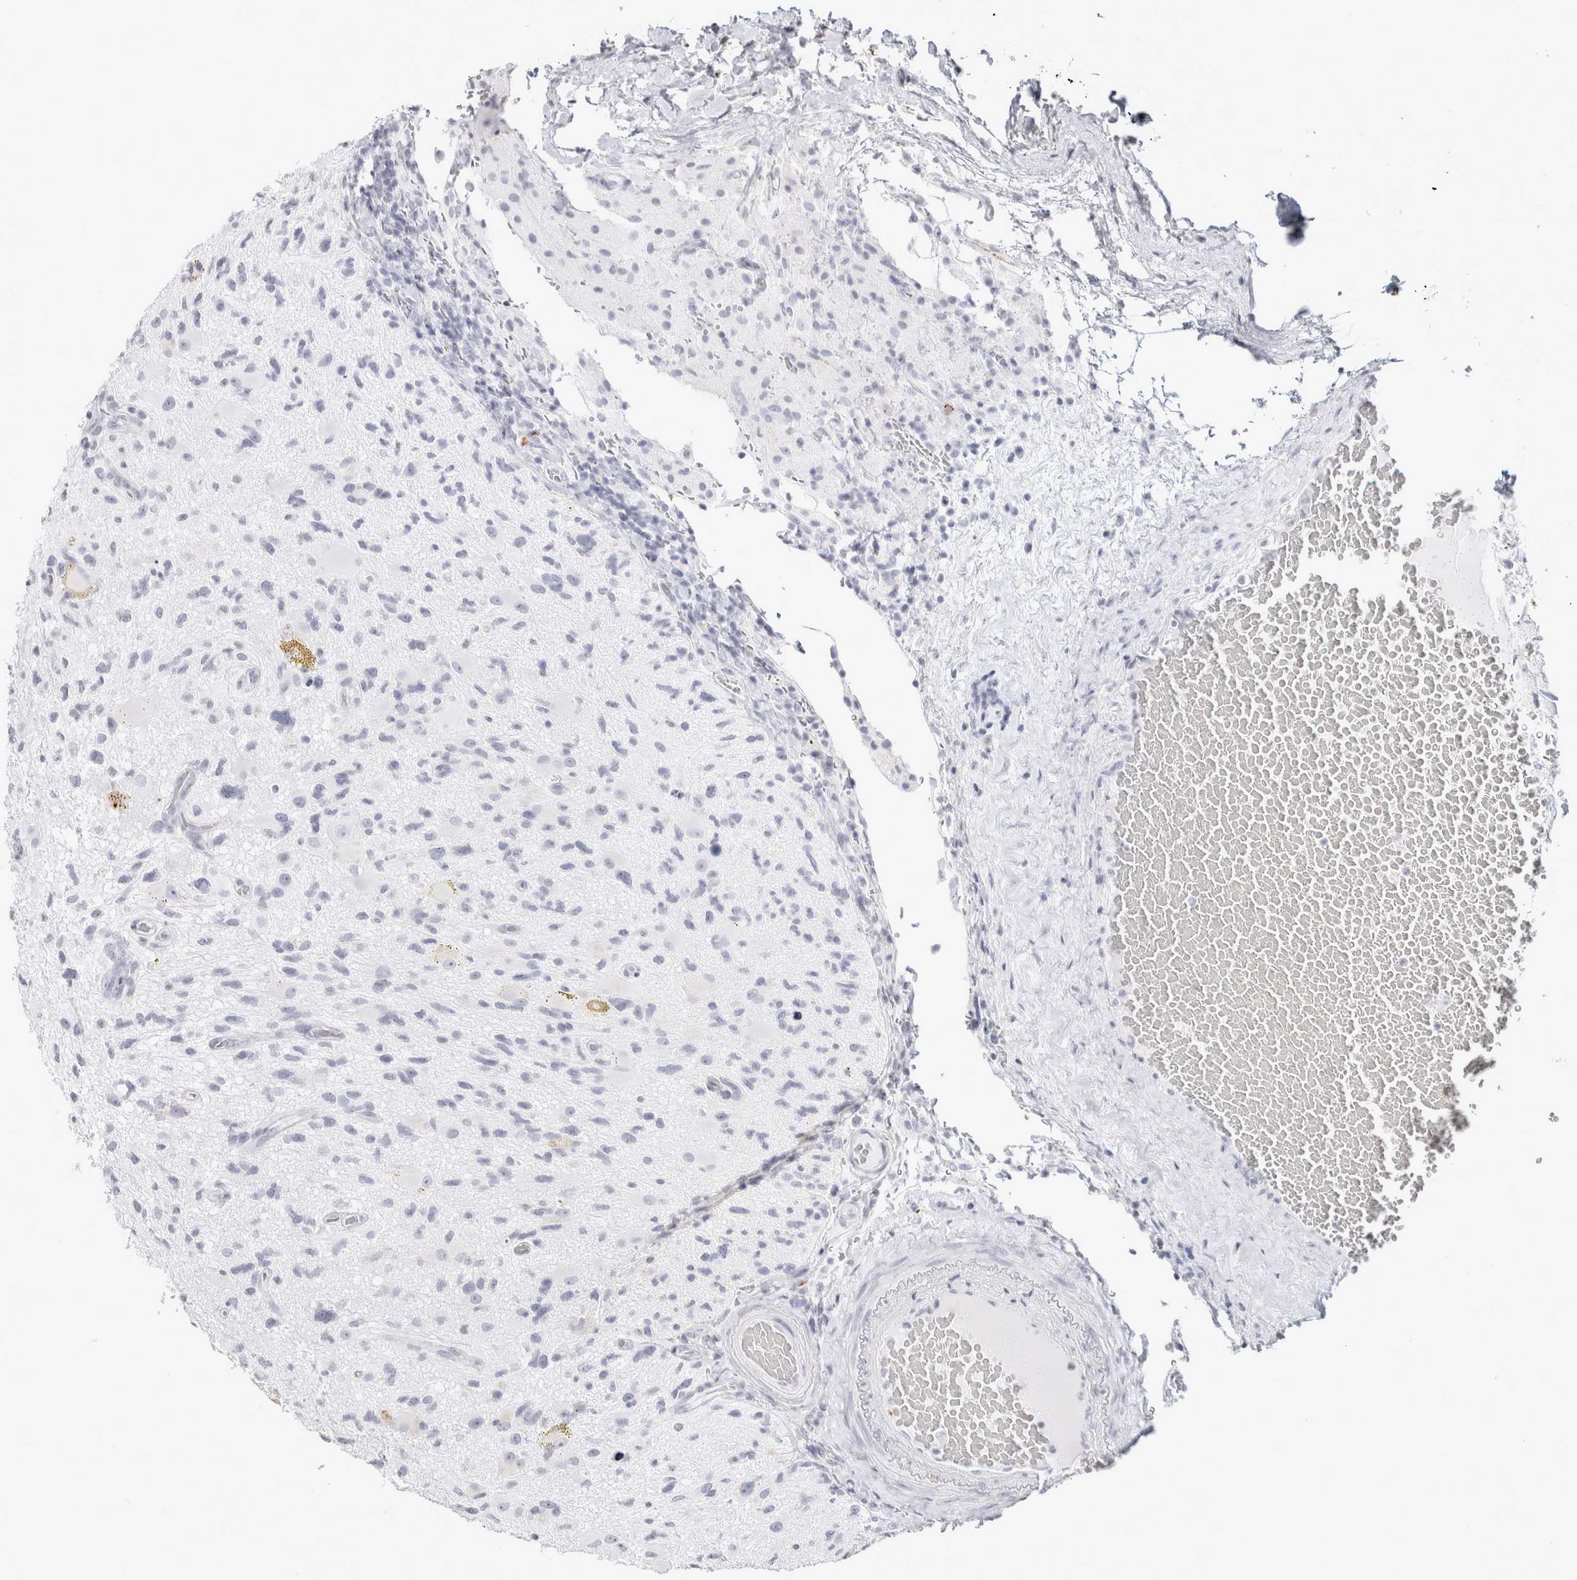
{"staining": {"intensity": "negative", "quantity": "none", "location": "none"}, "tissue": "glioma", "cell_type": "Tumor cells", "image_type": "cancer", "snomed": [{"axis": "morphology", "description": "Glioma, malignant, High grade"}, {"axis": "topography", "description": "Brain"}], "caption": "Immunohistochemistry (IHC) photomicrograph of human malignant high-grade glioma stained for a protein (brown), which reveals no staining in tumor cells.", "gene": "GARIN1A", "patient": {"sex": "male", "age": 33}}